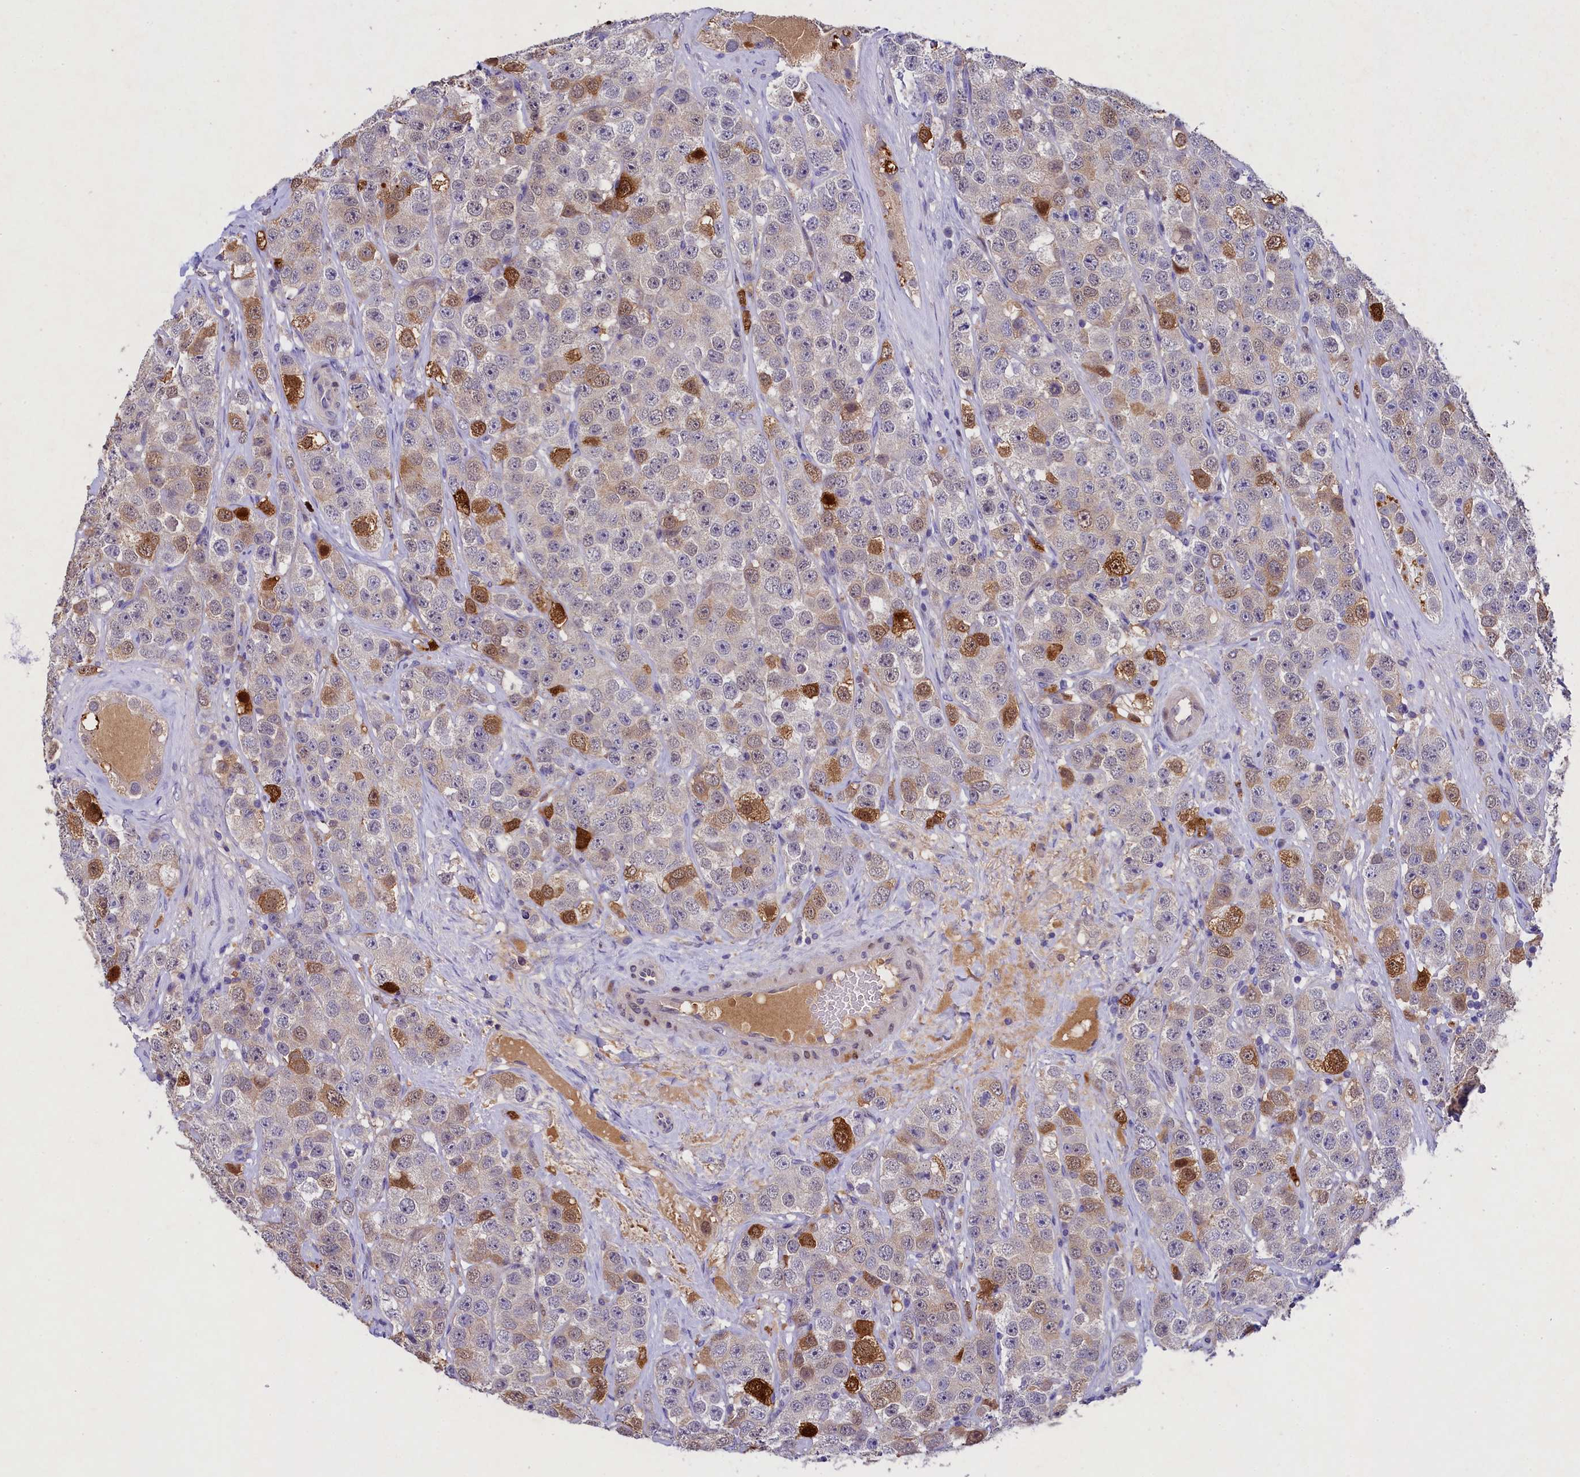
{"staining": {"intensity": "strong", "quantity": "<25%", "location": "cytoplasmic/membranous,nuclear"}, "tissue": "testis cancer", "cell_type": "Tumor cells", "image_type": "cancer", "snomed": [{"axis": "morphology", "description": "Seminoma, NOS"}, {"axis": "topography", "description": "Testis"}], "caption": "A medium amount of strong cytoplasmic/membranous and nuclear positivity is present in about <25% of tumor cells in testis seminoma tissue.", "gene": "TGDS", "patient": {"sex": "male", "age": 28}}